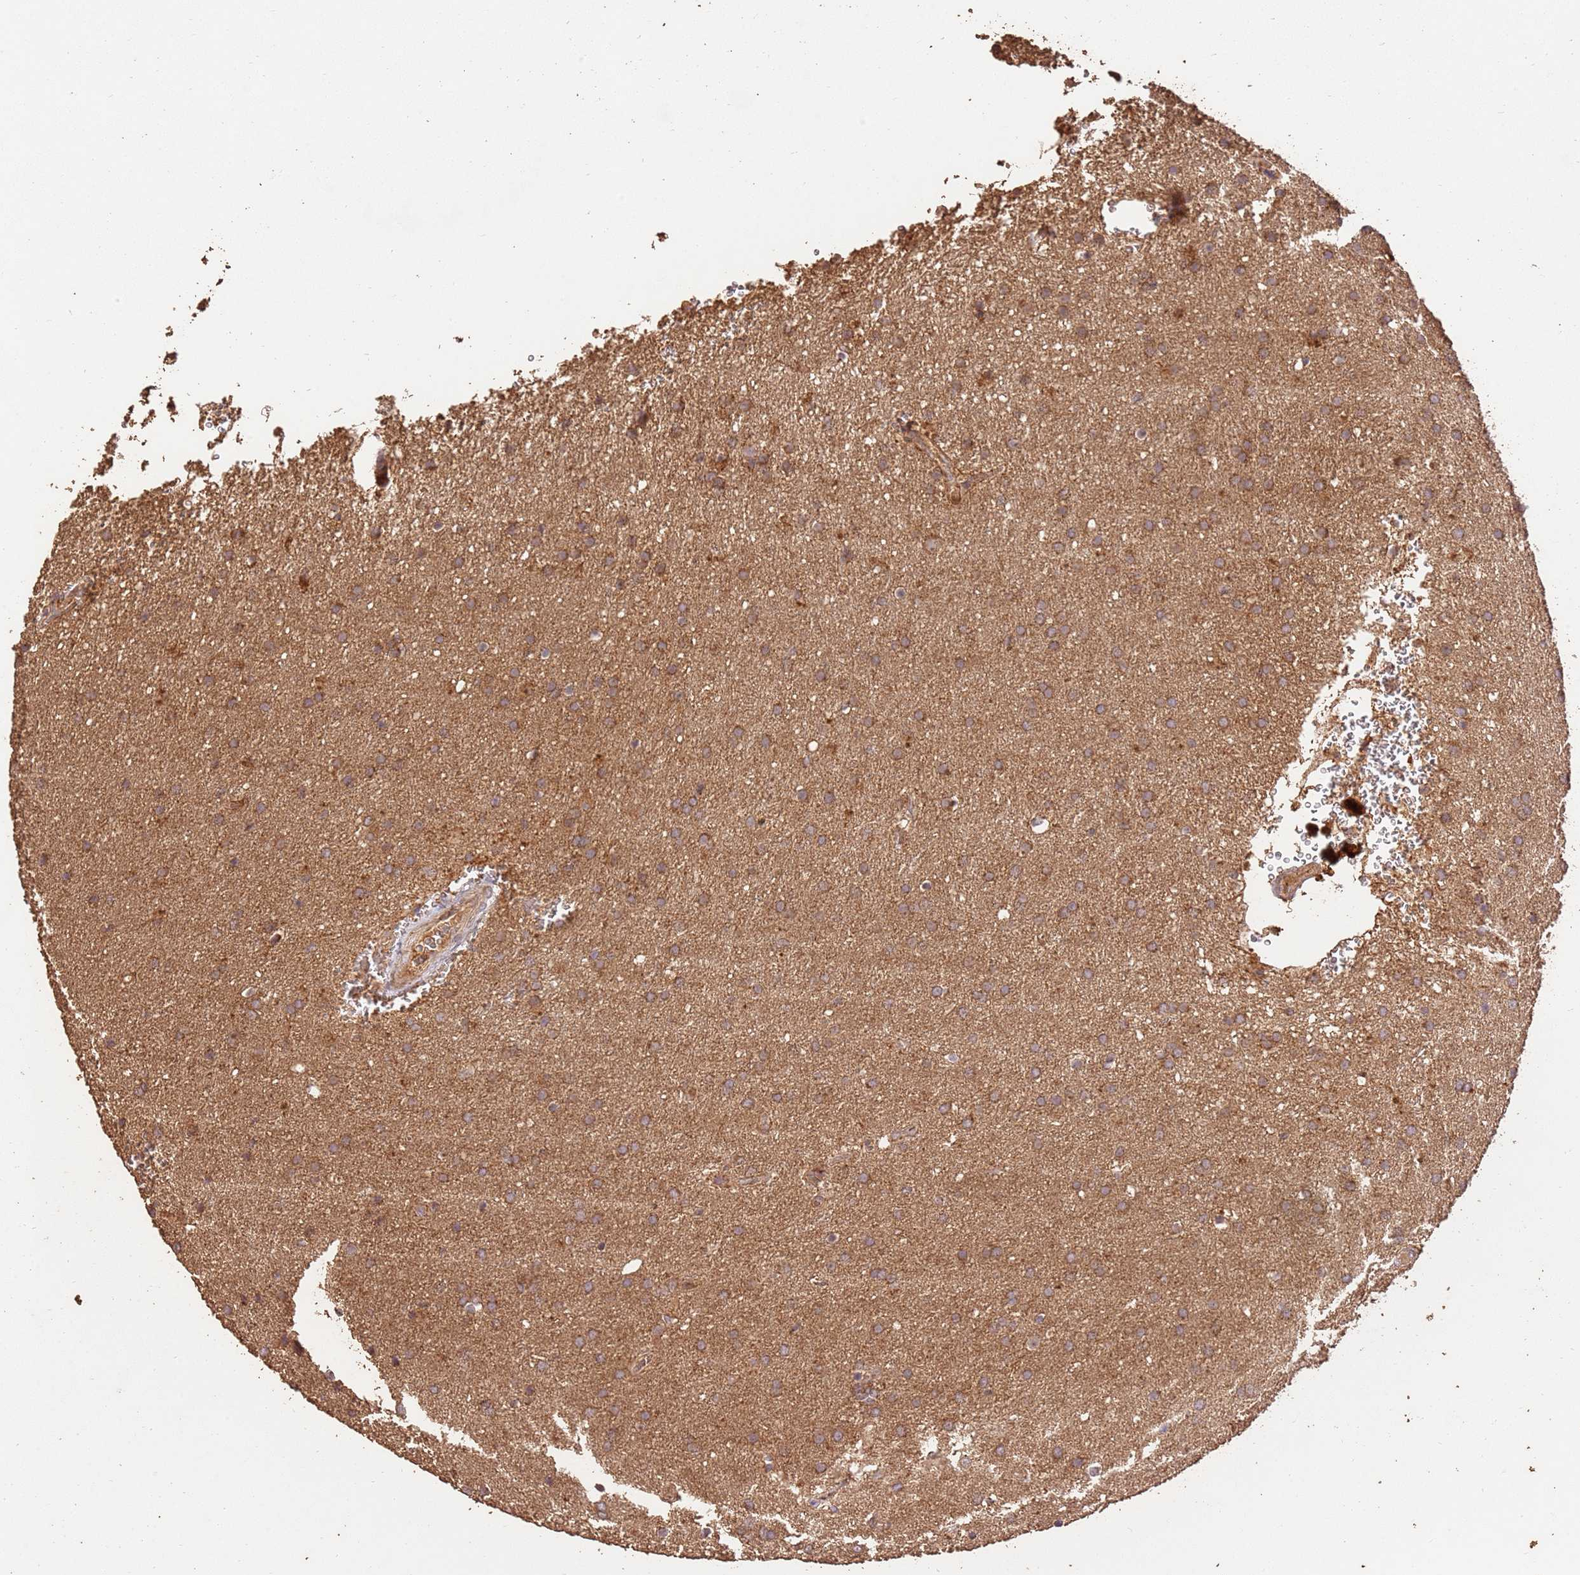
{"staining": {"intensity": "moderate", "quantity": "25%-75%", "location": "cytoplasmic/membranous"}, "tissue": "glioma", "cell_type": "Tumor cells", "image_type": "cancer", "snomed": [{"axis": "morphology", "description": "Glioma, malignant, Low grade"}, {"axis": "topography", "description": "Brain"}], "caption": "Glioma stained with DAB IHC demonstrates medium levels of moderate cytoplasmic/membranous positivity in about 25%-75% of tumor cells. Nuclei are stained in blue.", "gene": "LRRC28", "patient": {"sex": "female", "age": 32}}